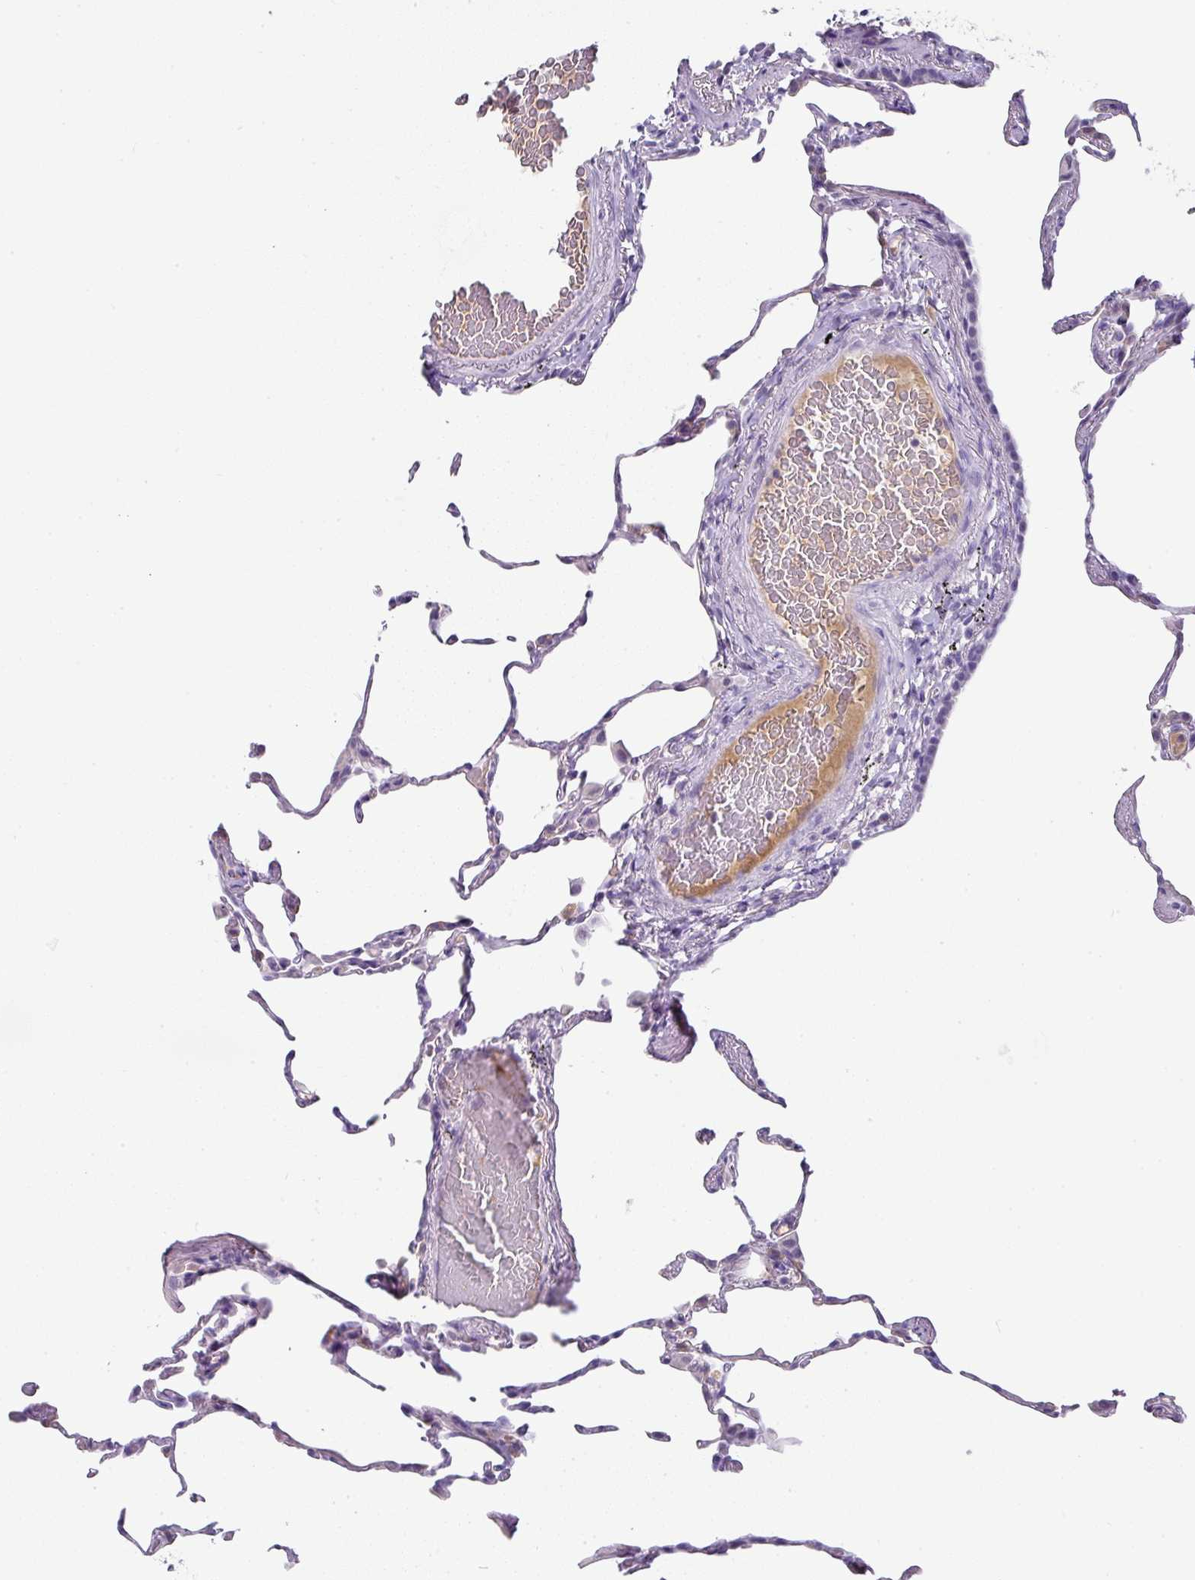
{"staining": {"intensity": "negative", "quantity": "none", "location": "none"}, "tissue": "lung", "cell_type": "Alveolar cells", "image_type": "normal", "snomed": [{"axis": "morphology", "description": "Normal tissue, NOS"}, {"axis": "topography", "description": "Lung"}], "caption": "Immunohistochemistry (IHC) photomicrograph of unremarkable lung stained for a protein (brown), which shows no expression in alveolar cells. The staining is performed using DAB brown chromogen with nuclei counter-stained in using hematoxylin.", "gene": "FGF17", "patient": {"sex": "female", "age": 57}}